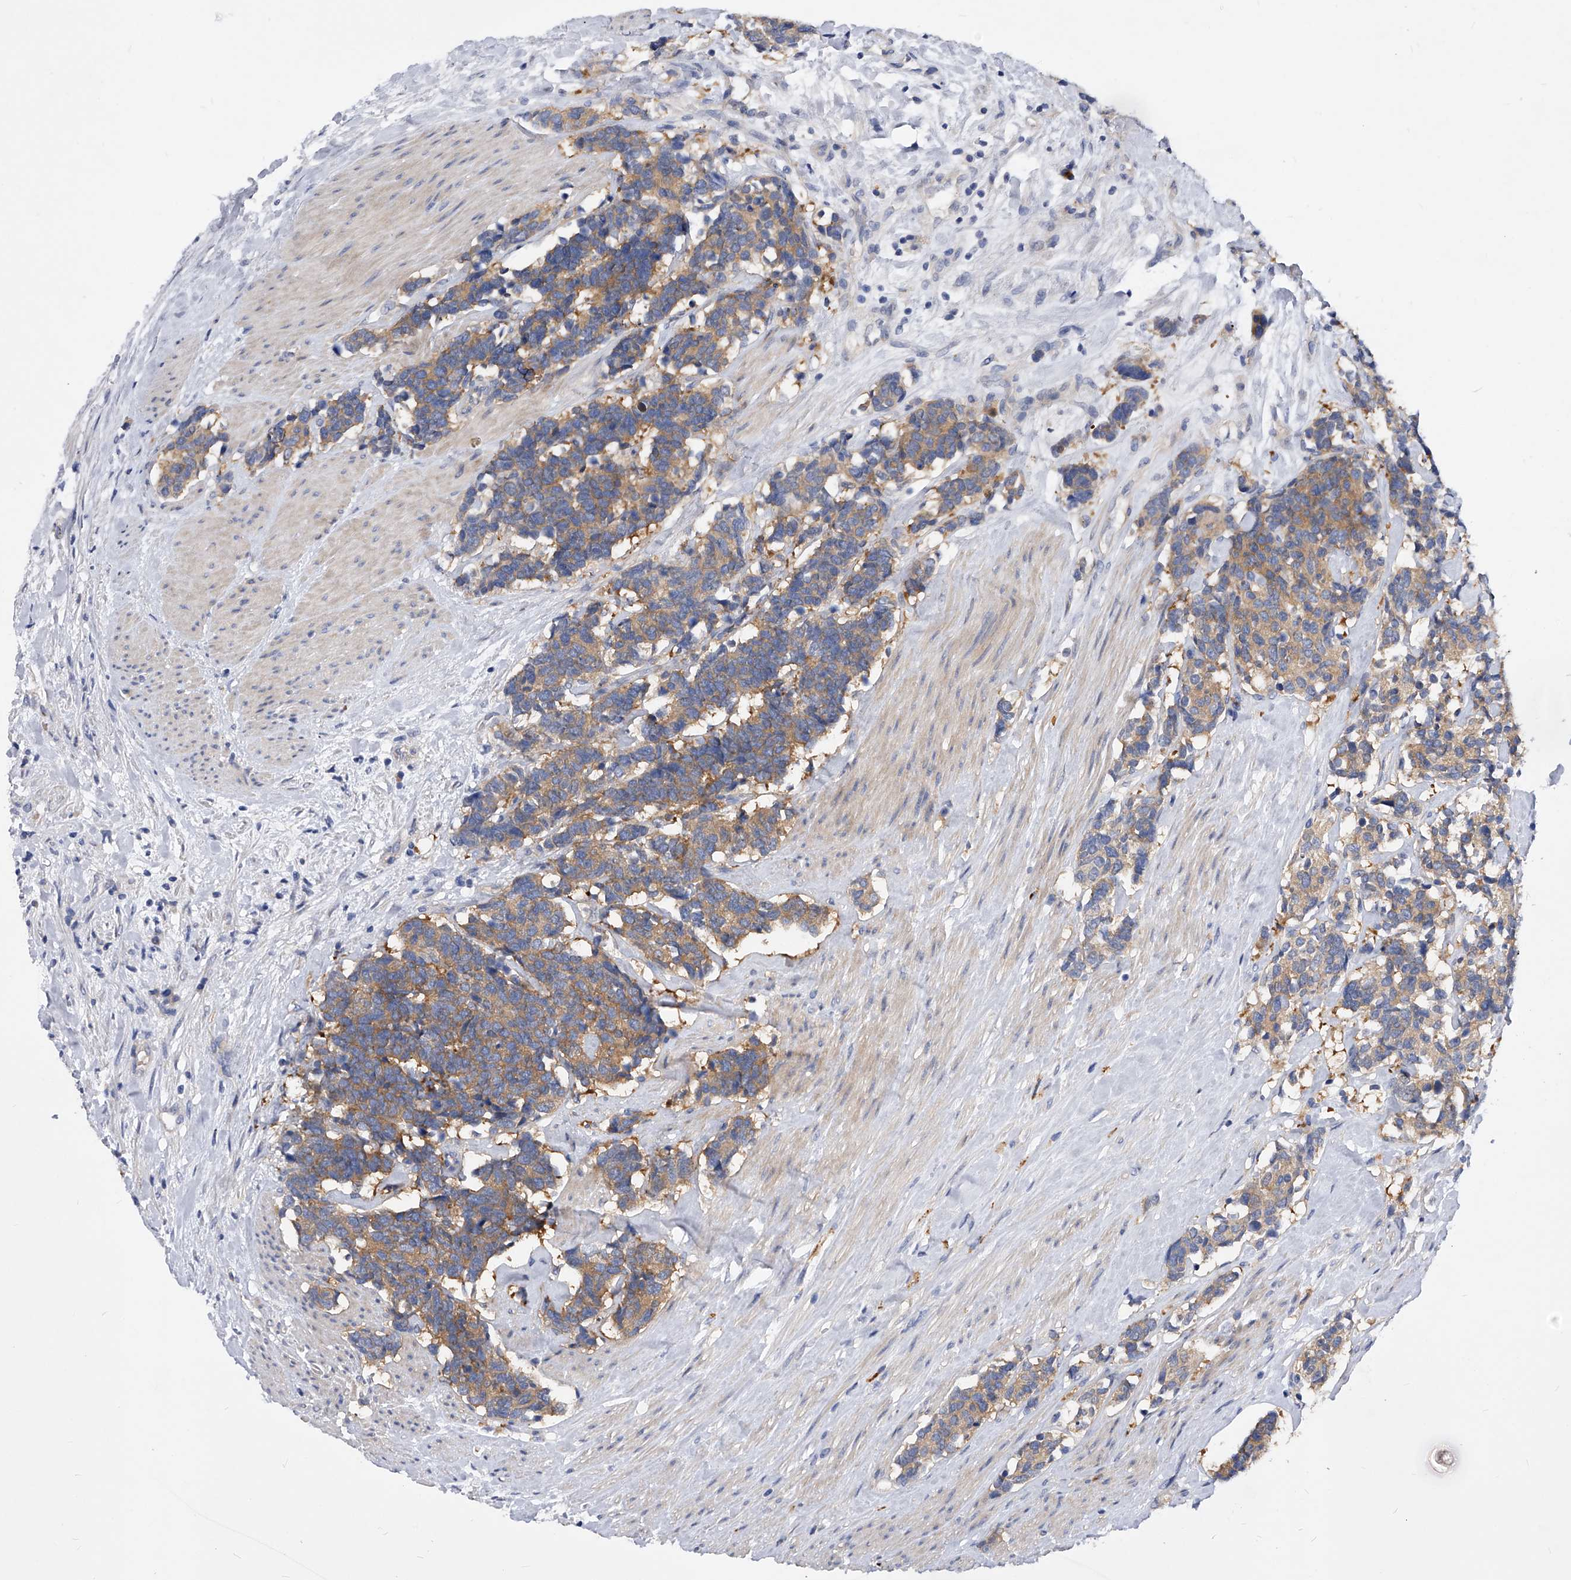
{"staining": {"intensity": "moderate", "quantity": "25%-75%", "location": "cytoplasmic/membranous"}, "tissue": "carcinoid", "cell_type": "Tumor cells", "image_type": "cancer", "snomed": [{"axis": "morphology", "description": "Carcinoma, NOS"}, {"axis": "morphology", "description": "Carcinoid, malignant, NOS"}, {"axis": "topography", "description": "Urinary bladder"}], "caption": "An immunohistochemistry photomicrograph of tumor tissue is shown. Protein staining in brown labels moderate cytoplasmic/membranous positivity in carcinoid within tumor cells. (brown staining indicates protein expression, while blue staining denotes nuclei).", "gene": "PPP5C", "patient": {"sex": "male", "age": 57}}